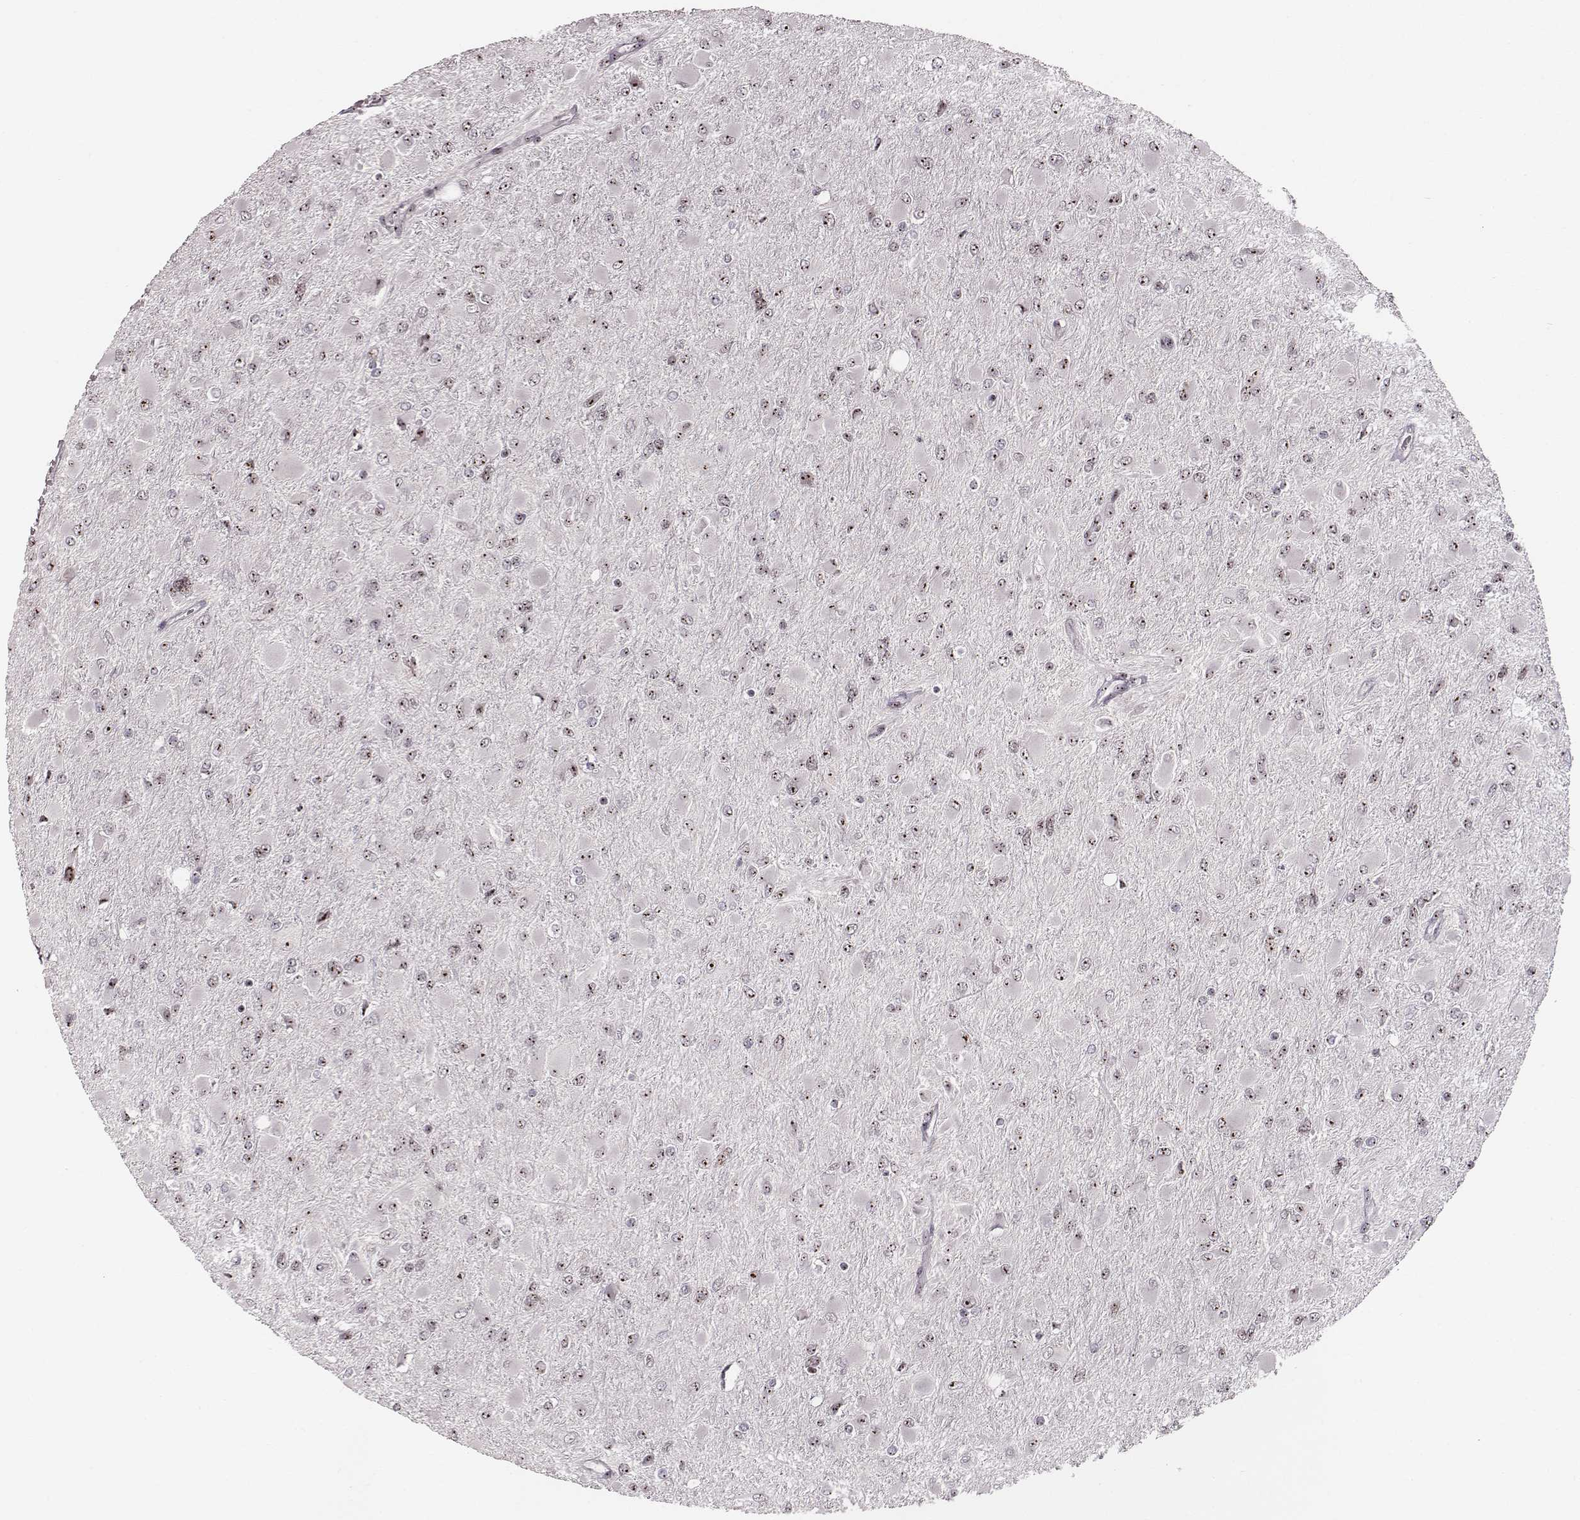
{"staining": {"intensity": "moderate", "quantity": ">75%", "location": "nuclear"}, "tissue": "glioma", "cell_type": "Tumor cells", "image_type": "cancer", "snomed": [{"axis": "morphology", "description": "Glioma, malignant, High grade"}, {"axis": "topography", "description": "Cerebral cortex"}], "caption": "Malignant high-grade glioma was stained to show a protein in brown. There is medium levels of moderate nuclear staining in about >75% of tumor cells. The staining was performed using DAB (3,3'-diaminobenzidine) to visualize the protein expression in brown, while the nuclei were stained in blue with hematoxylin (Magnification: 20x).", "gene": "NOP56", "patient": {"sex": "female", "age": 36}}